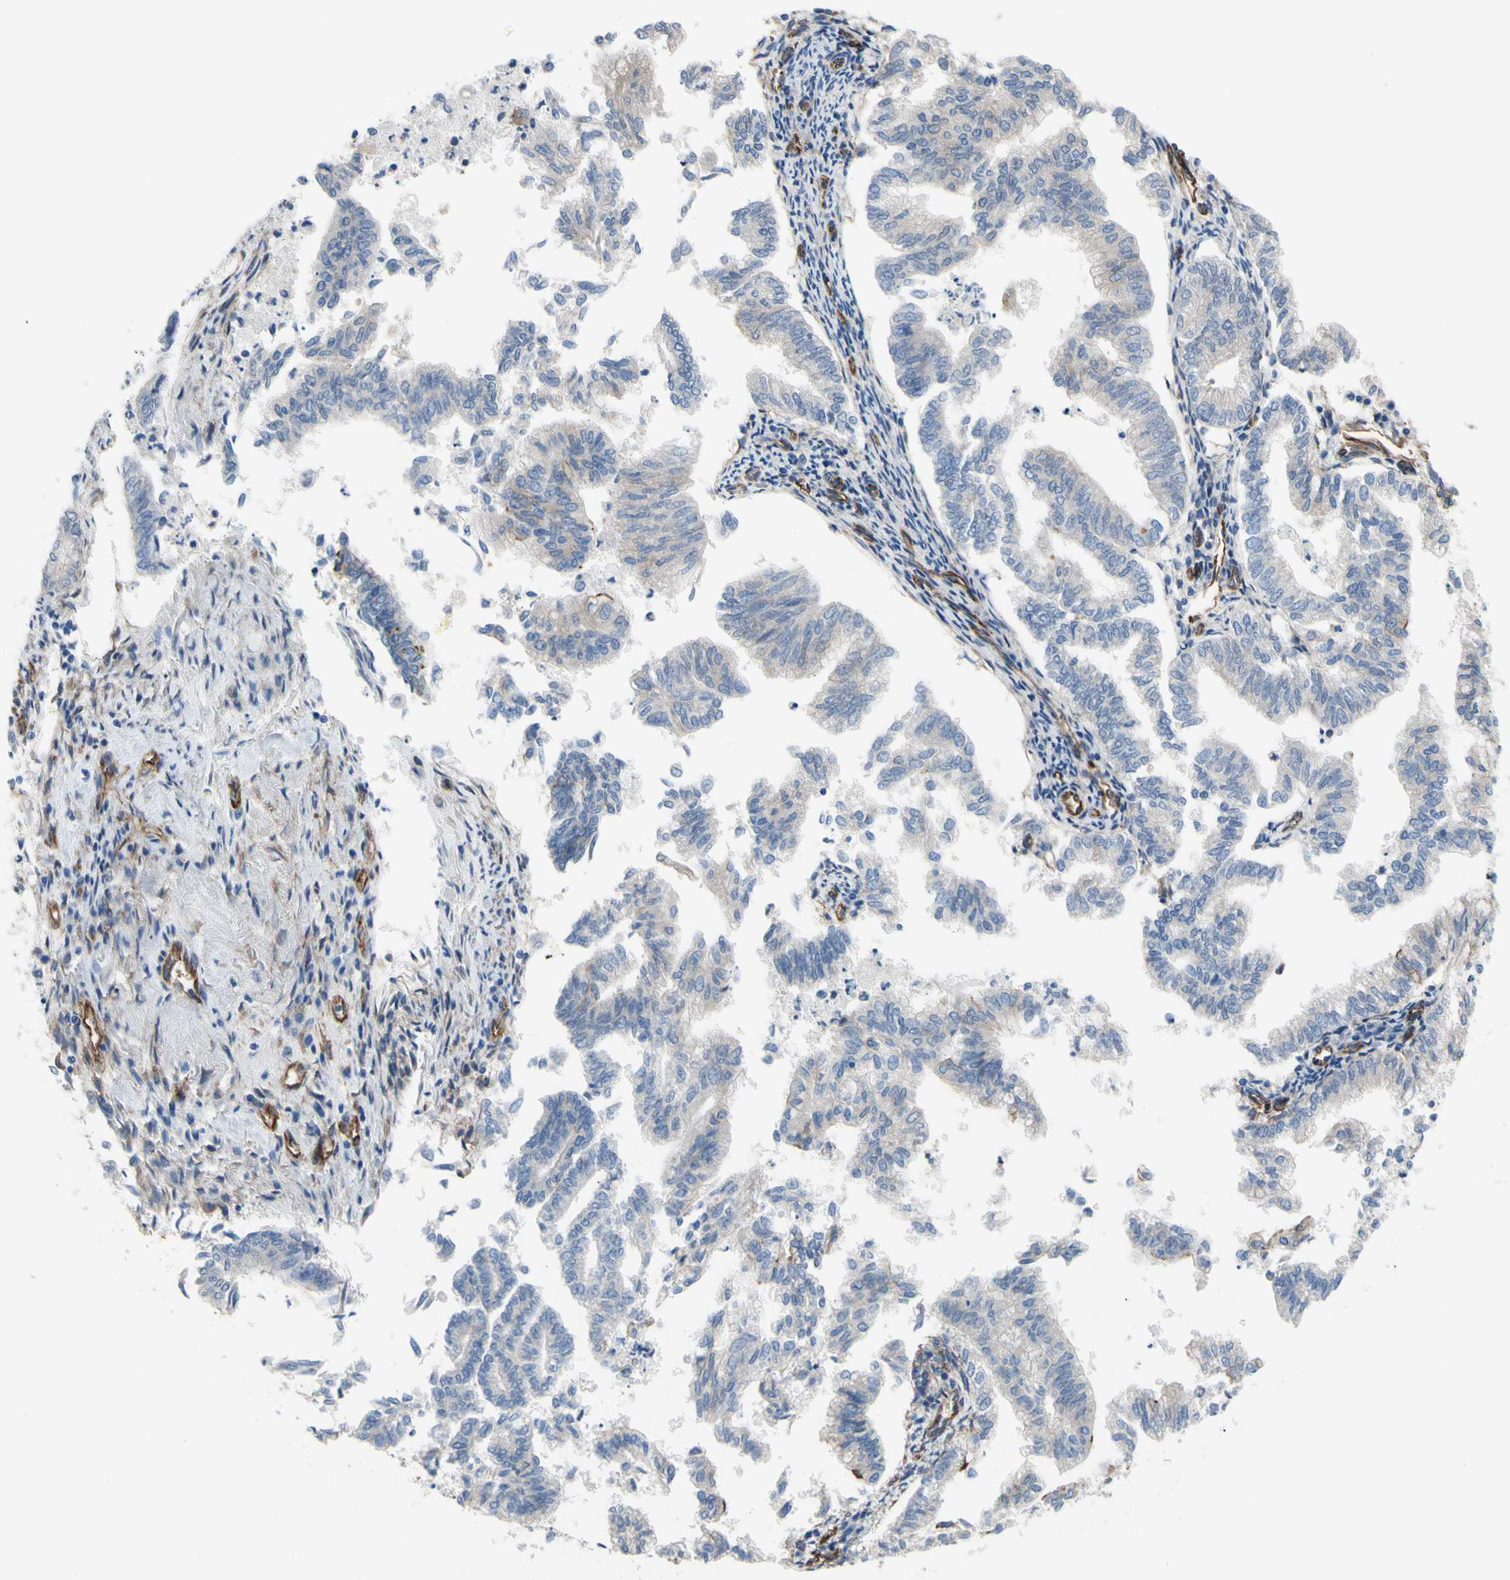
{"staining": {"intensity": "weak", "quantity": ">75%", "location": "cytoplasmic/membranous"}, "tissue": "endometrial cancer", "cell_type": "Tumor cells", "image_type": "cancer", "snomed": [{"axis": "morphology", "description": "Necrosis, NOS"}, {"axis": "morphology", "description": "Adenocarcinoma, NOS"}, {"axis": "topography", "description": "Endometrium"}], "caption": "Human endometrial adenocarcinoma stained with a brown dye reveals weak cytoplasmic/membranous positive expression in approximately >75% of tumor cells.", "gene": "TPBG", "patient": {"sex": "female", "age": 79}}